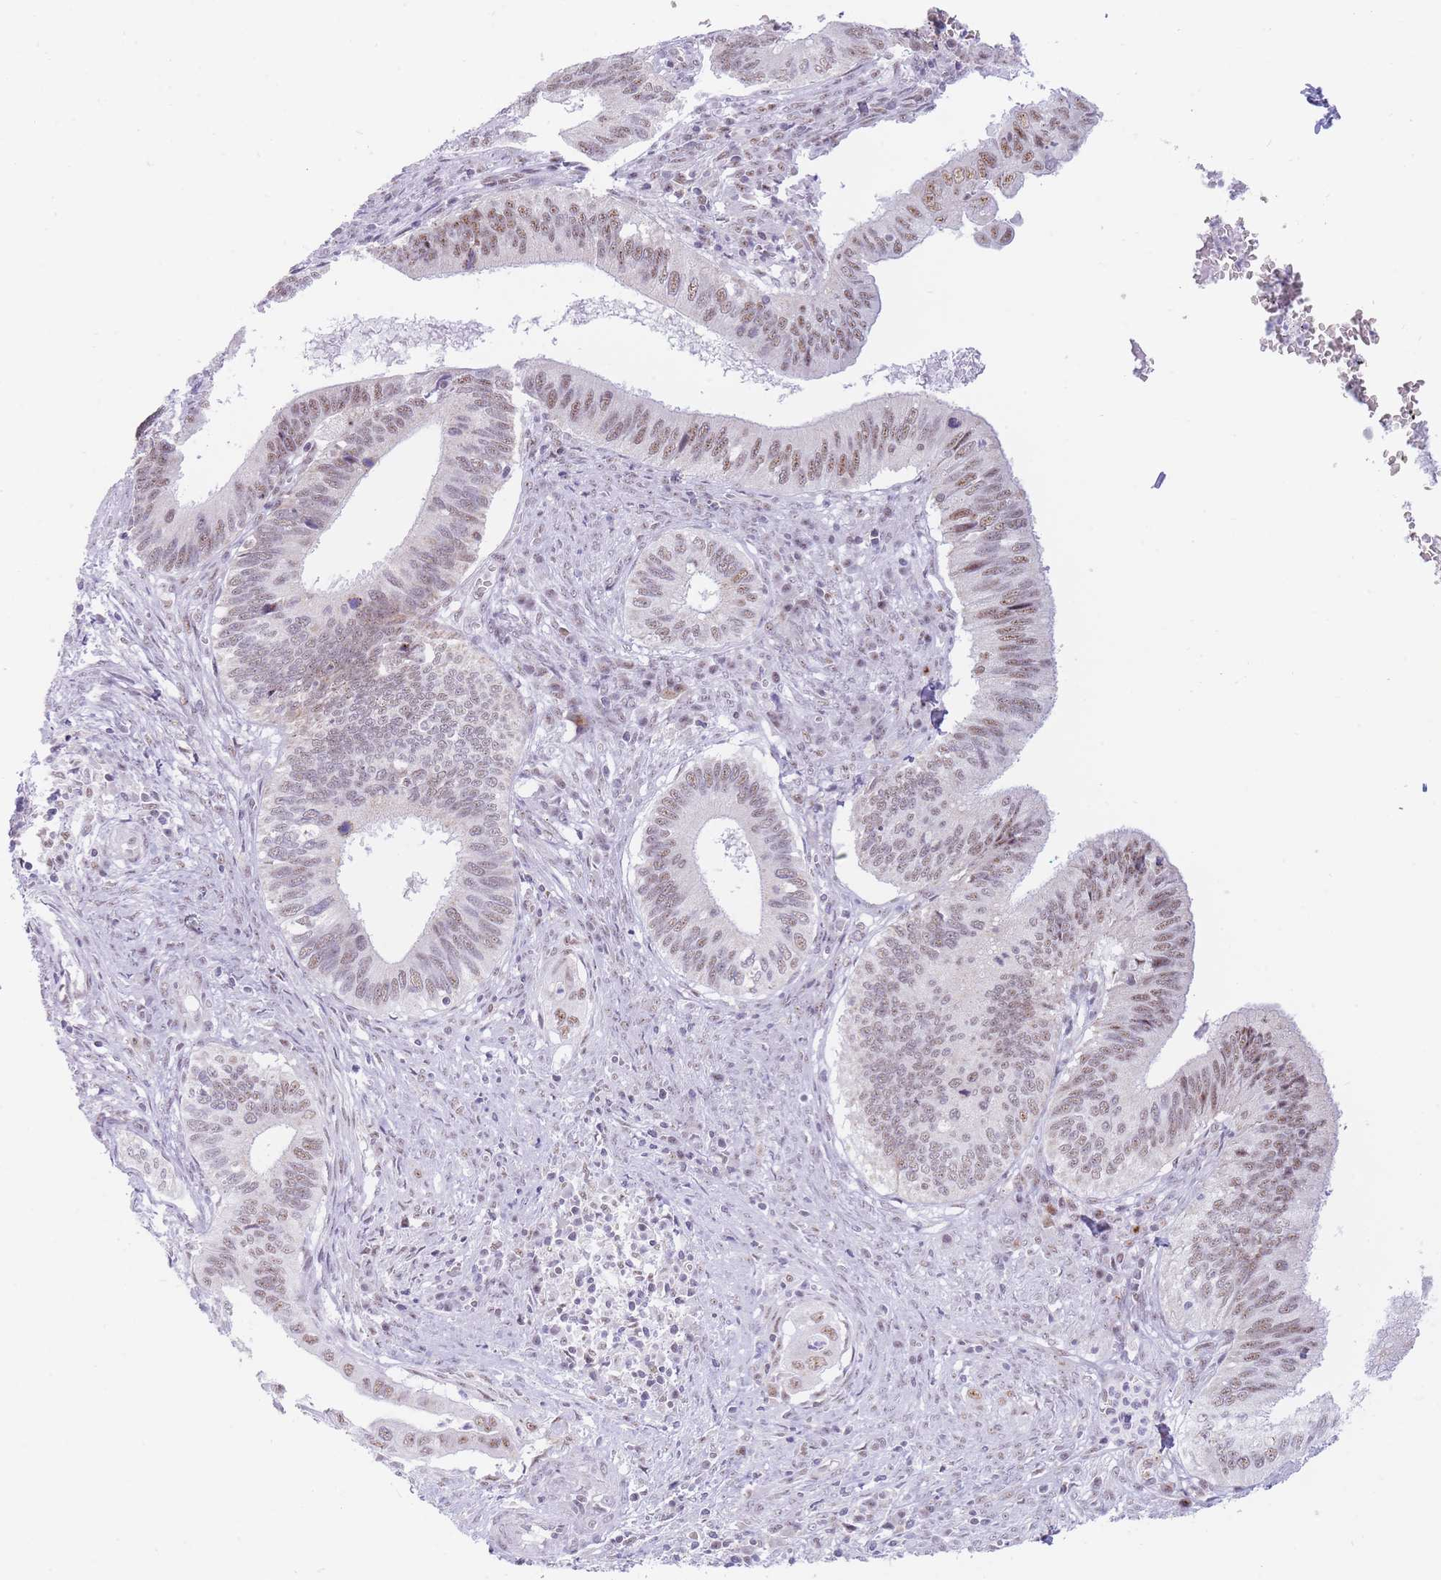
{"staining": {"intensity": "weak", "quantity": "25%-75%", "location": "nuclear"}, "tissue": "cervical cancer", "cell_type": "Tumor cells", "image_type": "cancer", "snomed": [{"axis": "morphology", "description": "Adenocarcinoma, NOS"}, {"axis": "topography", "description": "Cervix"}], "caption": "Weak nuclear protein positivity is identified in approximately 25%-75% of tumor cells in adenocarcinoma (cervical).", "gene": "CYP2B6", "patient": {"sex": "female", "age": 42}}